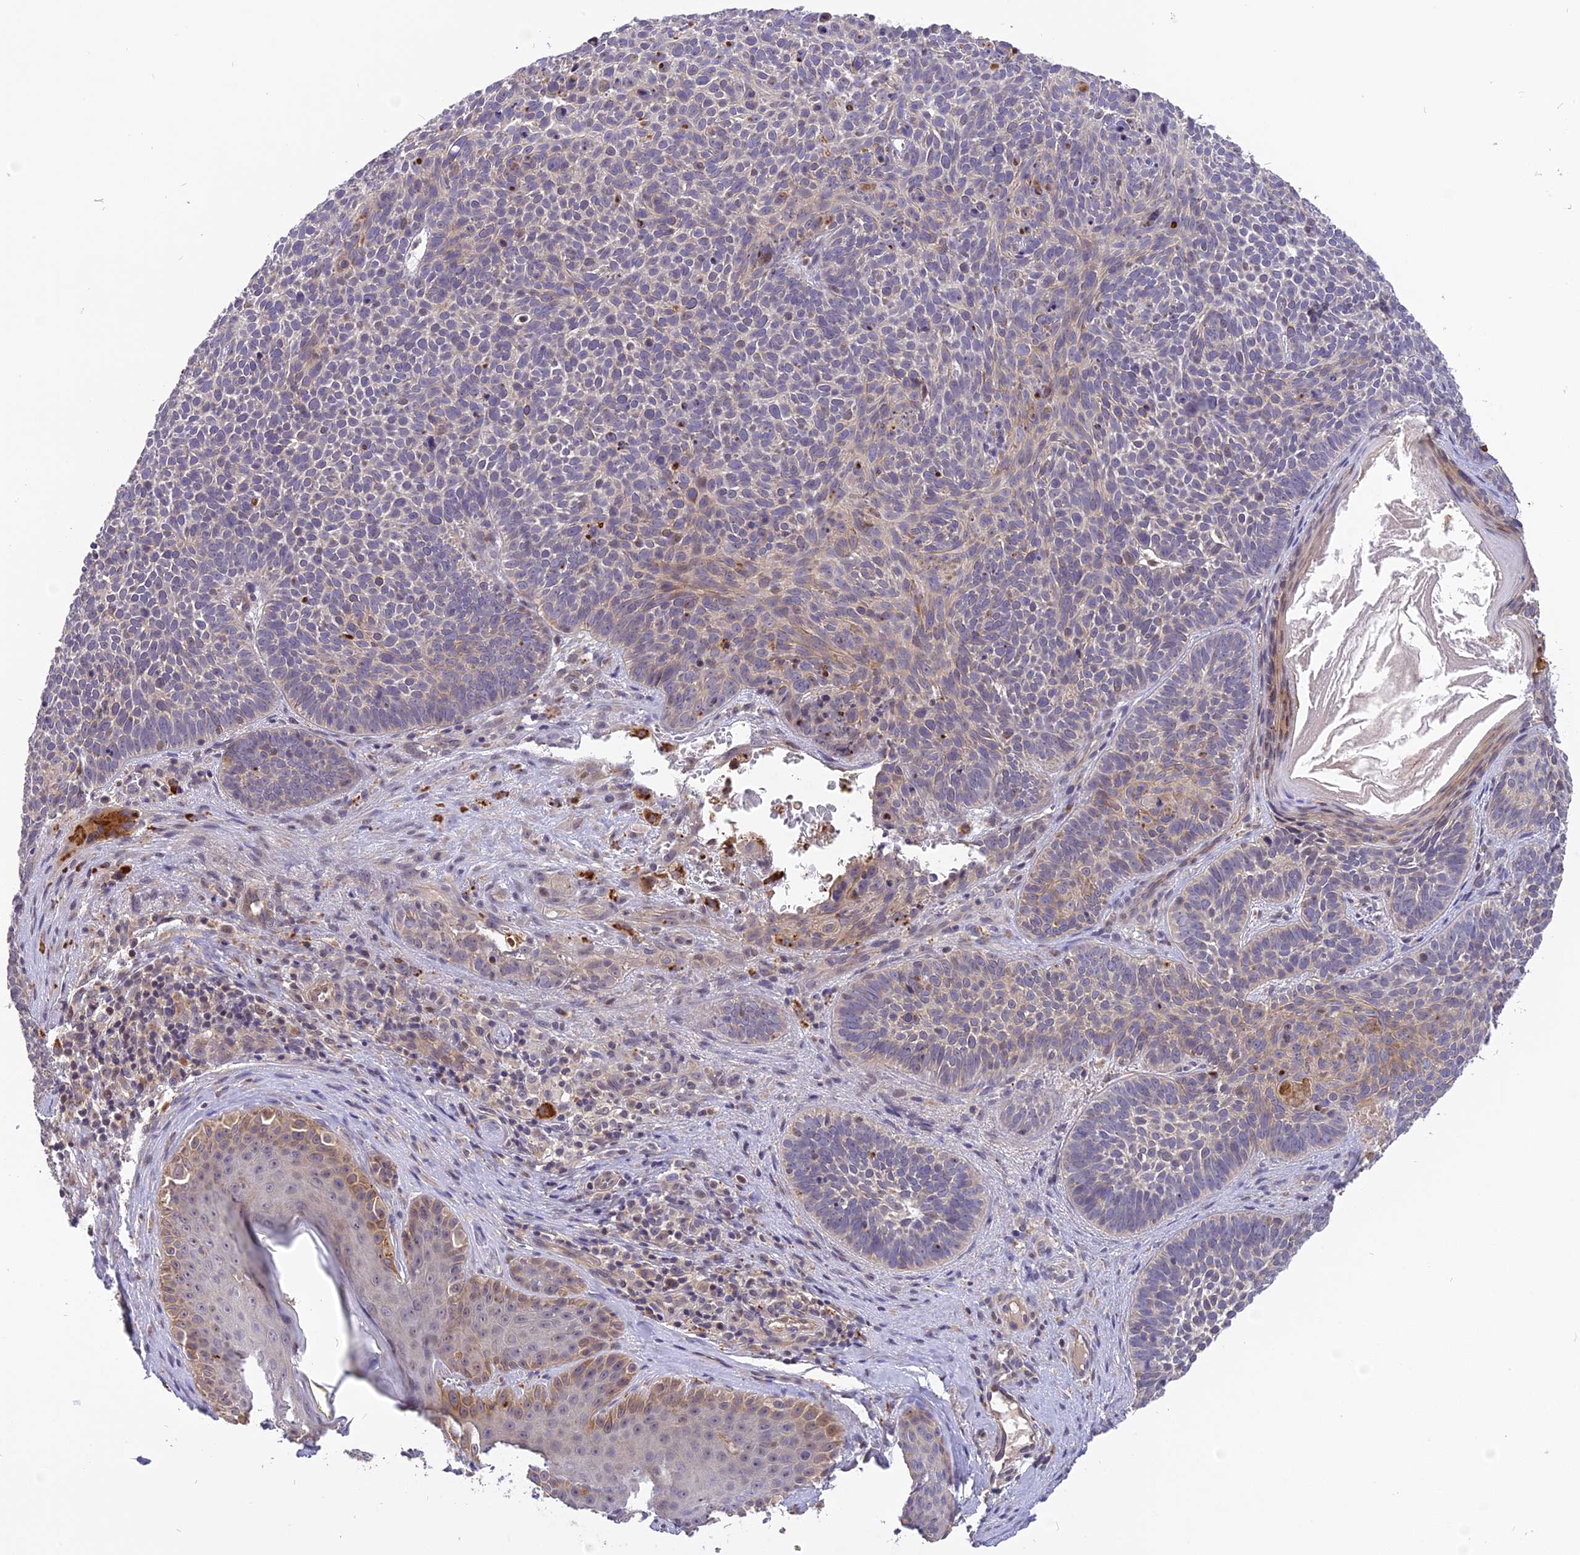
{"staining": {"intensity": "weak", "quantity": "25%-75%", "location": "cytoplasmic/membranous"}, "tissue": "skin cancer", "cell_type": "Tumor cells", "image_type": "cancer", "snomed": [{"axis": "morphology", "description": "Basal cell carcinoma"}, {"axis": "topography", "description": "Skin"}], "caption": "Basal cell carcinoma (skin) stained with a brown dye shows weak cytoplasmic/membranous positive expression in about 25%-75% of tumor cells.", "gene": "FNIP2", "patient": {"sex": "male", "age": 85}}